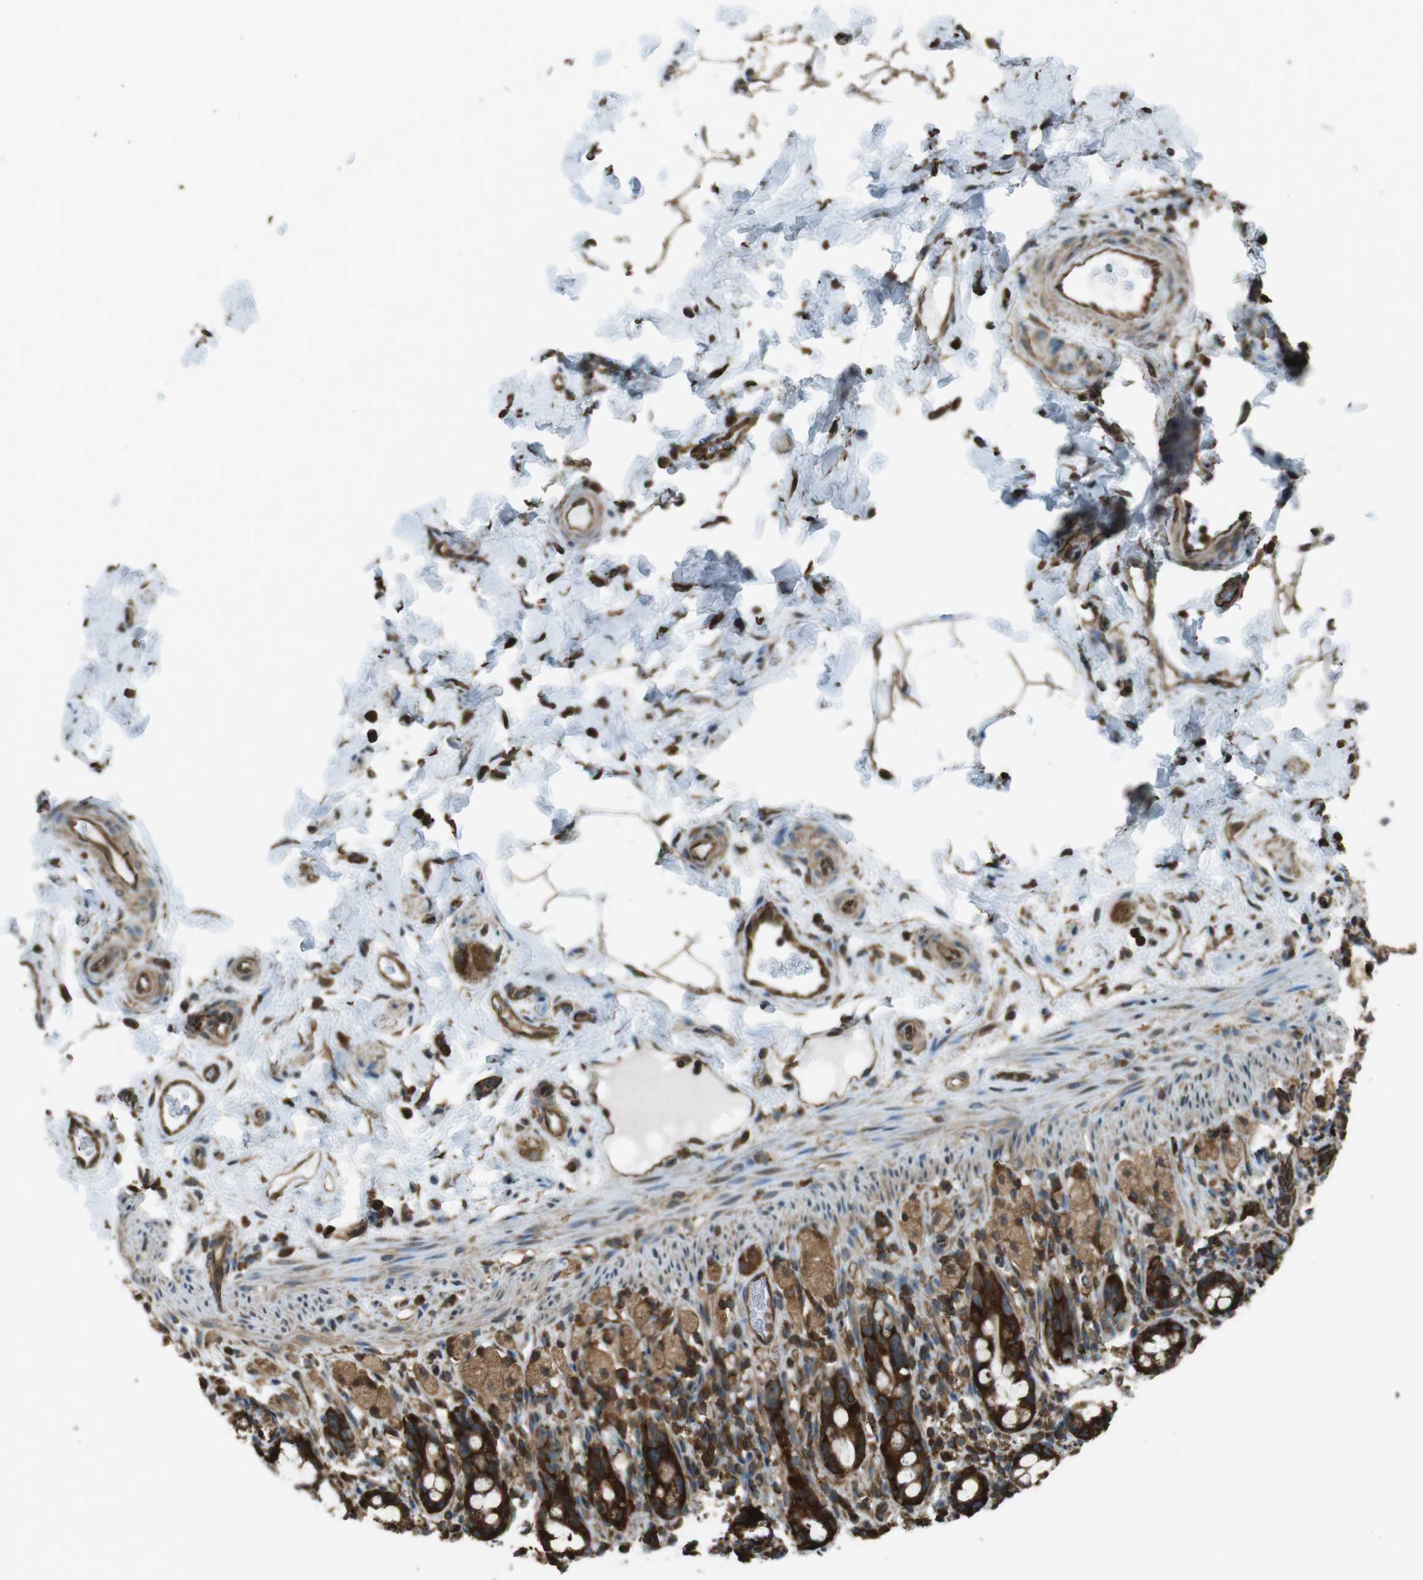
{"staining": {"intensity": "strong", "quantity": ">75%", "location": "cytoplasmic/membranous"}, "tissue": "rectum", "cell_type": "Glandular cells", "image_type": "normal", "snomed": [{"axis": "morphology", "description": "Normal tissue, NOS"}, {"axis": "topography", "description": "Rectum"}], "caption": "Glandular cells display strong cytoplasmic/membranous positivity in about >75% of cells in normal rectum.", "gene": "PA2G4", "patient": {"sex": "male", "age": 44}}